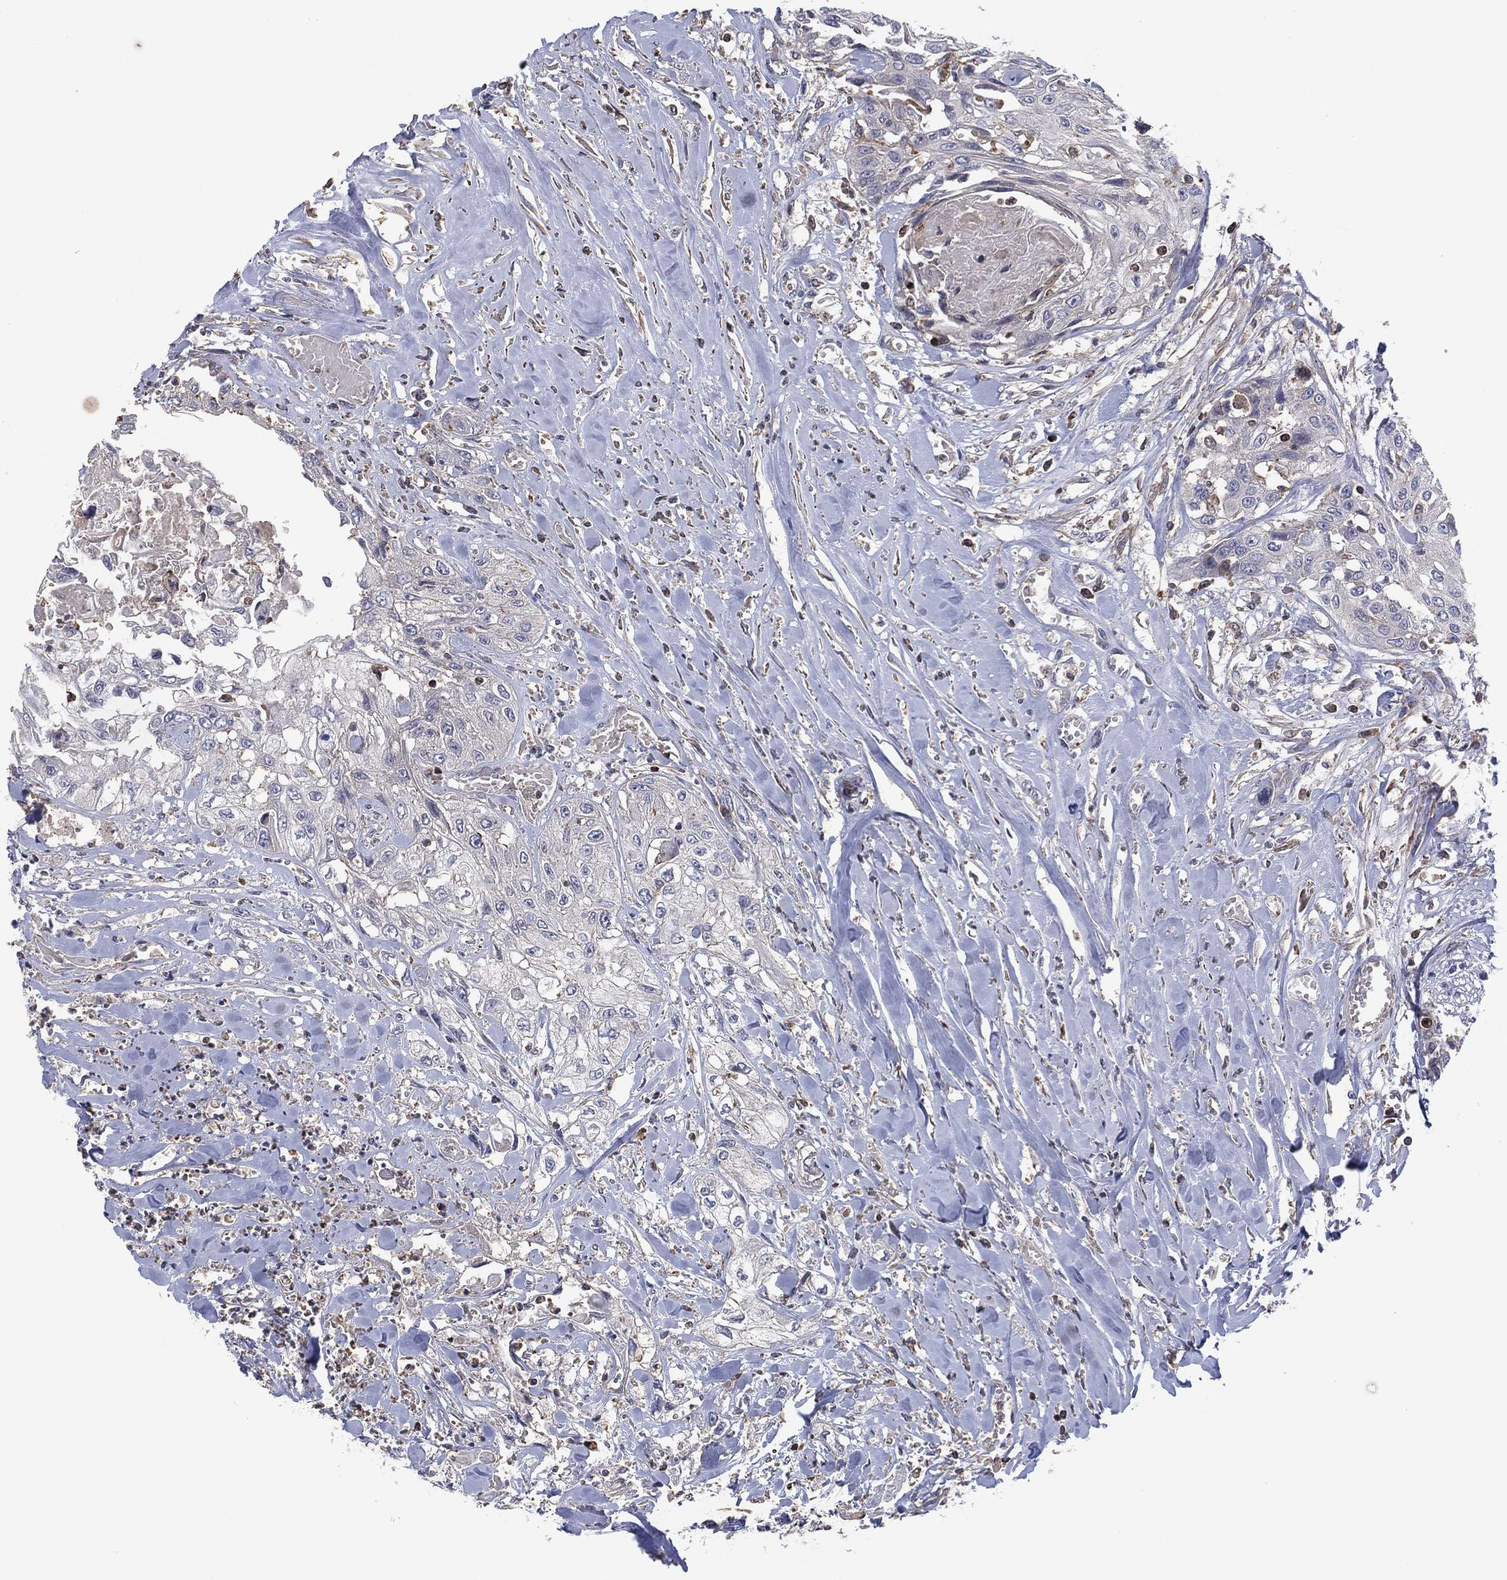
{"staining": {"intensity": "negative", "quantity": "none", "location": "none"}, "tissue": "head and neck cancer", "cell_type": "Tumor cells", "image_type": "cancer", "snomed": [{"axis": "morphology", "description": "Normal tissue, NOS"}, {"axis": "morphology", "description": "Squamous cell carcinoma, NOS"}, {"axis": "topography", "description": "Oral tissue"}, {"axis": "topography", "description": "Peripheral nerve tissue"}, {"axis": "topography", "description": "Head-Neck"}], "caption": "An image of head and neck cancer stained for a protein demonstrates no brown staining in tumor cells. (DAB IHC, high magnification).", "gene": "DOCK8", "patient": {"sex": "female", "age": 59}}